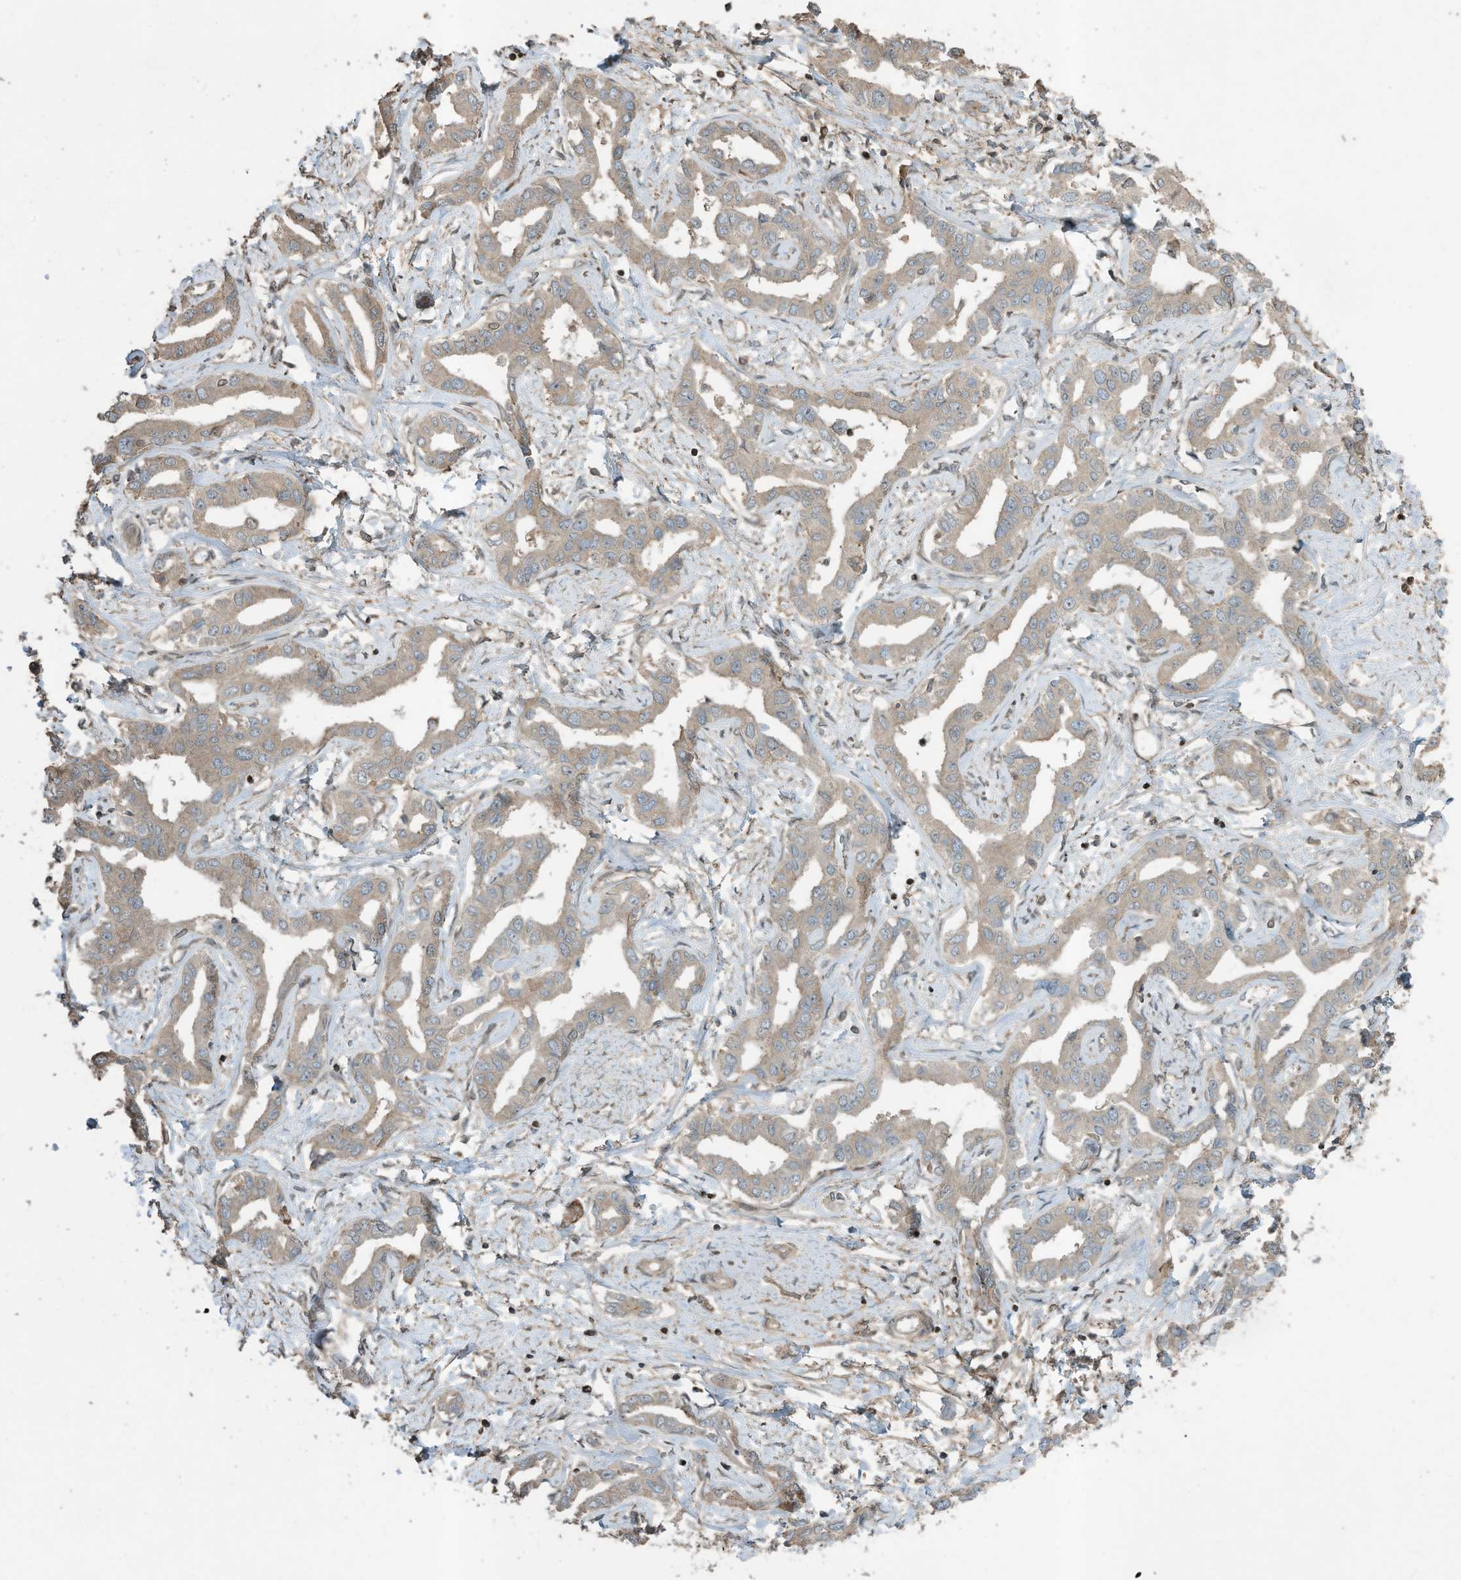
{"staining": {"intensity": "weak", "quantity": ">75%", "location": "cytoplasmic/membranous"}, "tissue": "liver cancer", "cell_type": "Tumor cells", "image_type": "cancer", "snomed": [{"axis": "morphology", "description": "Cholangiocarcinoma"}, {"axis": "topography", "description": "Liver"}], "caption": "Liver cholangiocarcinoma stained for a protein (brown) displays weak cytoplasmic/membranous positive expression in approximately >75% of tumor cells.", "gene": "ZNF653", "patient": {"sex": "male", "age": 59}}